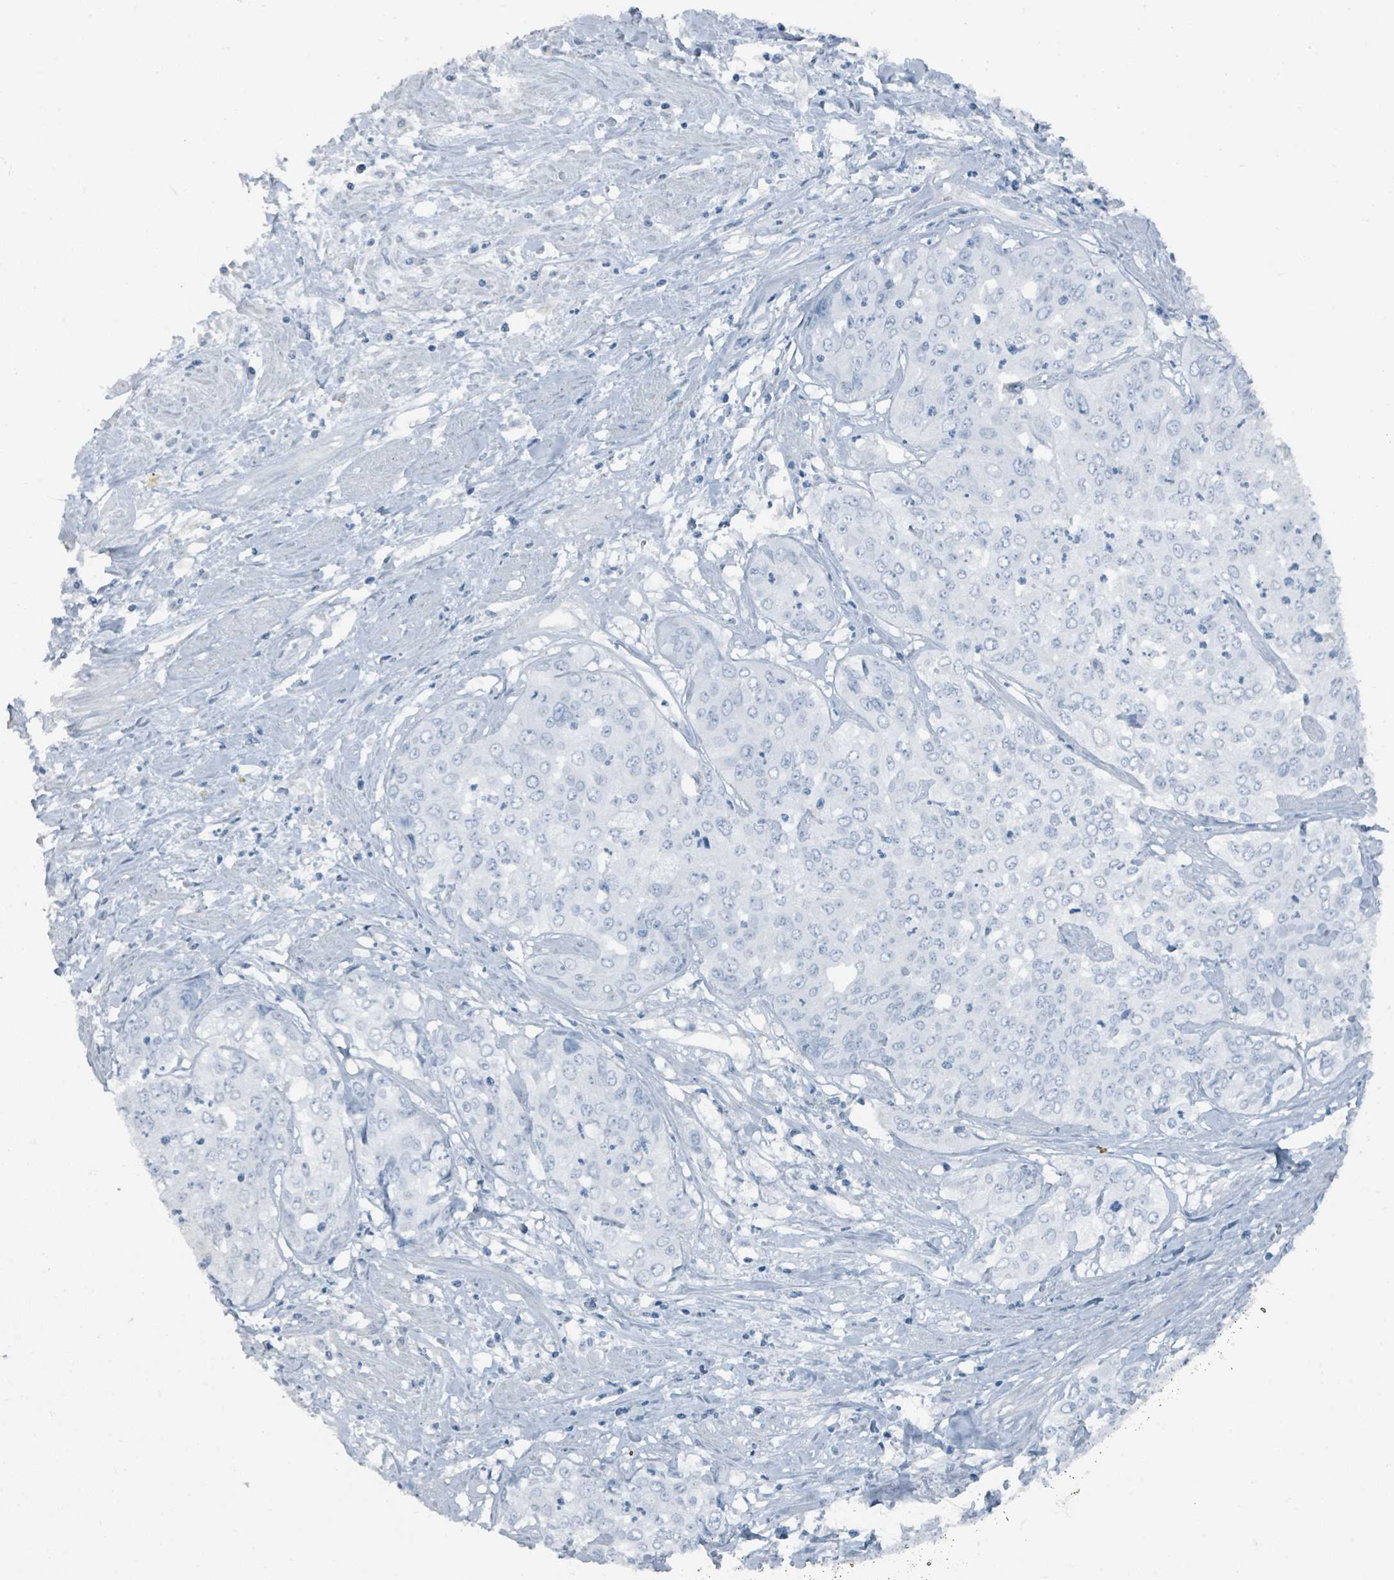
{"staining": {"intensity": "negative", "quantity": "none", "location": "none"}, "tissue": "cervical cancer", "cell_type": "Tumor cells", "image_type": "cancer", "snomed": [{"axis": "morphology", "description": "Squamous cell carcinoma, NOS"}, {"axis": "topography", "description": "Cervix"}], "caption": "This photomicrograph is of cervical squamous cell carcinoma stained with IHC to label a protein in brown with the nuclei are counter-stained blue. There is no positivity in tumor cells. (Stains: DAB immunohistochemistry (IHC) with hematoxylin counter stain, Microscopy: brightfield microscopy at high magnification).", "gene": "GAMT", "patient": {"sex": "female", "age": 31}}